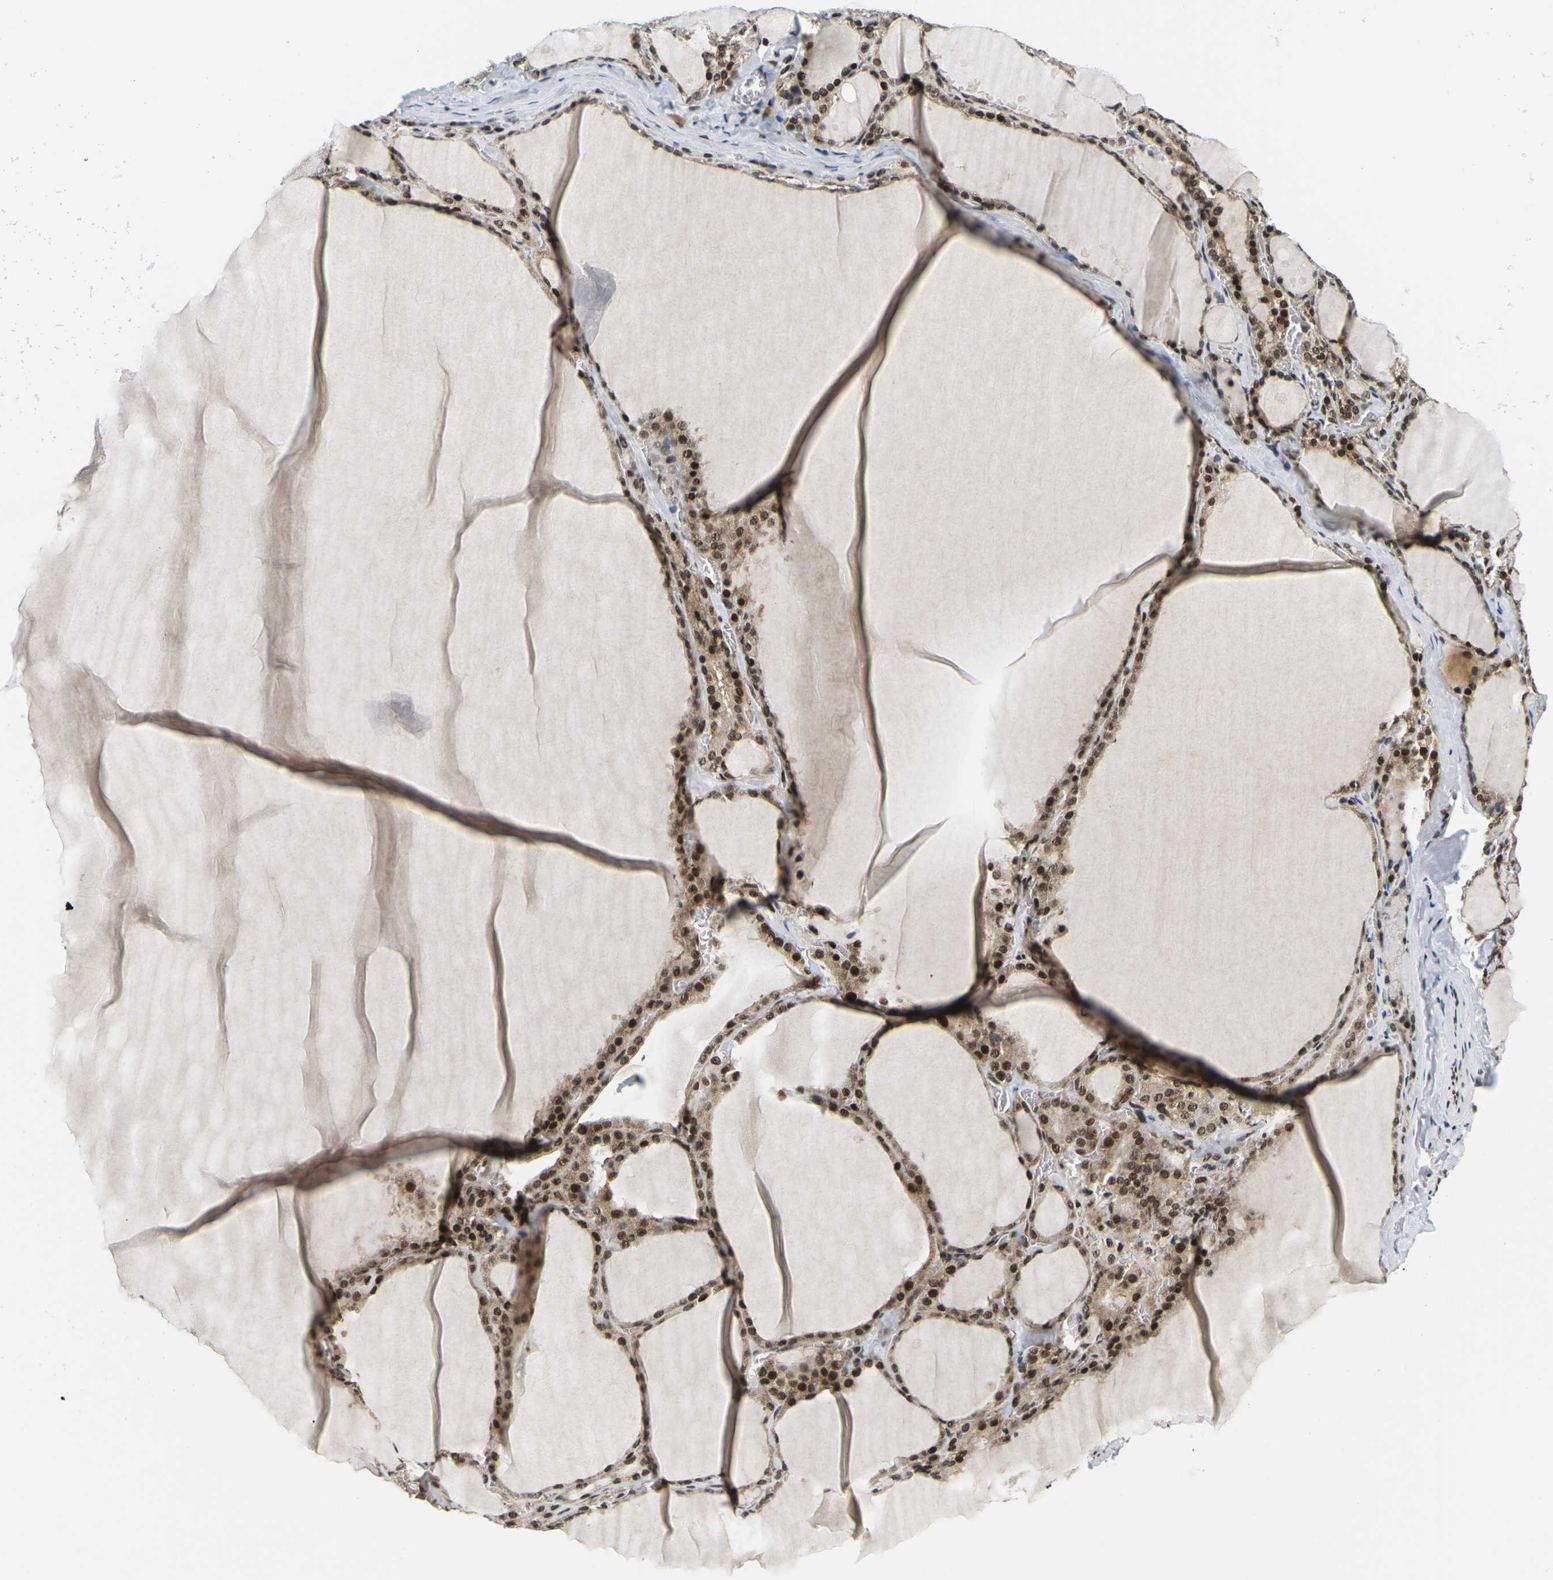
{"staining": {"intensity": "strong", "quantity": ">75%", "location": "cytoplasmic/membranous,nuclear"}, "tissue": "thyroid gland", "cell_type": "Glandular cells", "image_type": "normal", "snomed": [{"axis": "morphology", "description": "Normal tissue, NOS"}, {"axis": "topography", "description": "Thyroid gland"}], "caption": "Immunohistochemical staining of normal human thyroid gland exhibits strong cytoplasmic/membranous,nuclear protein positivity in approximately >75% of glandular cells. (brown staining indicates protein expression, while blue staining denotes nuclei).", "gene": "CELF1", "patient": {"sex": "male", "age": 56}}